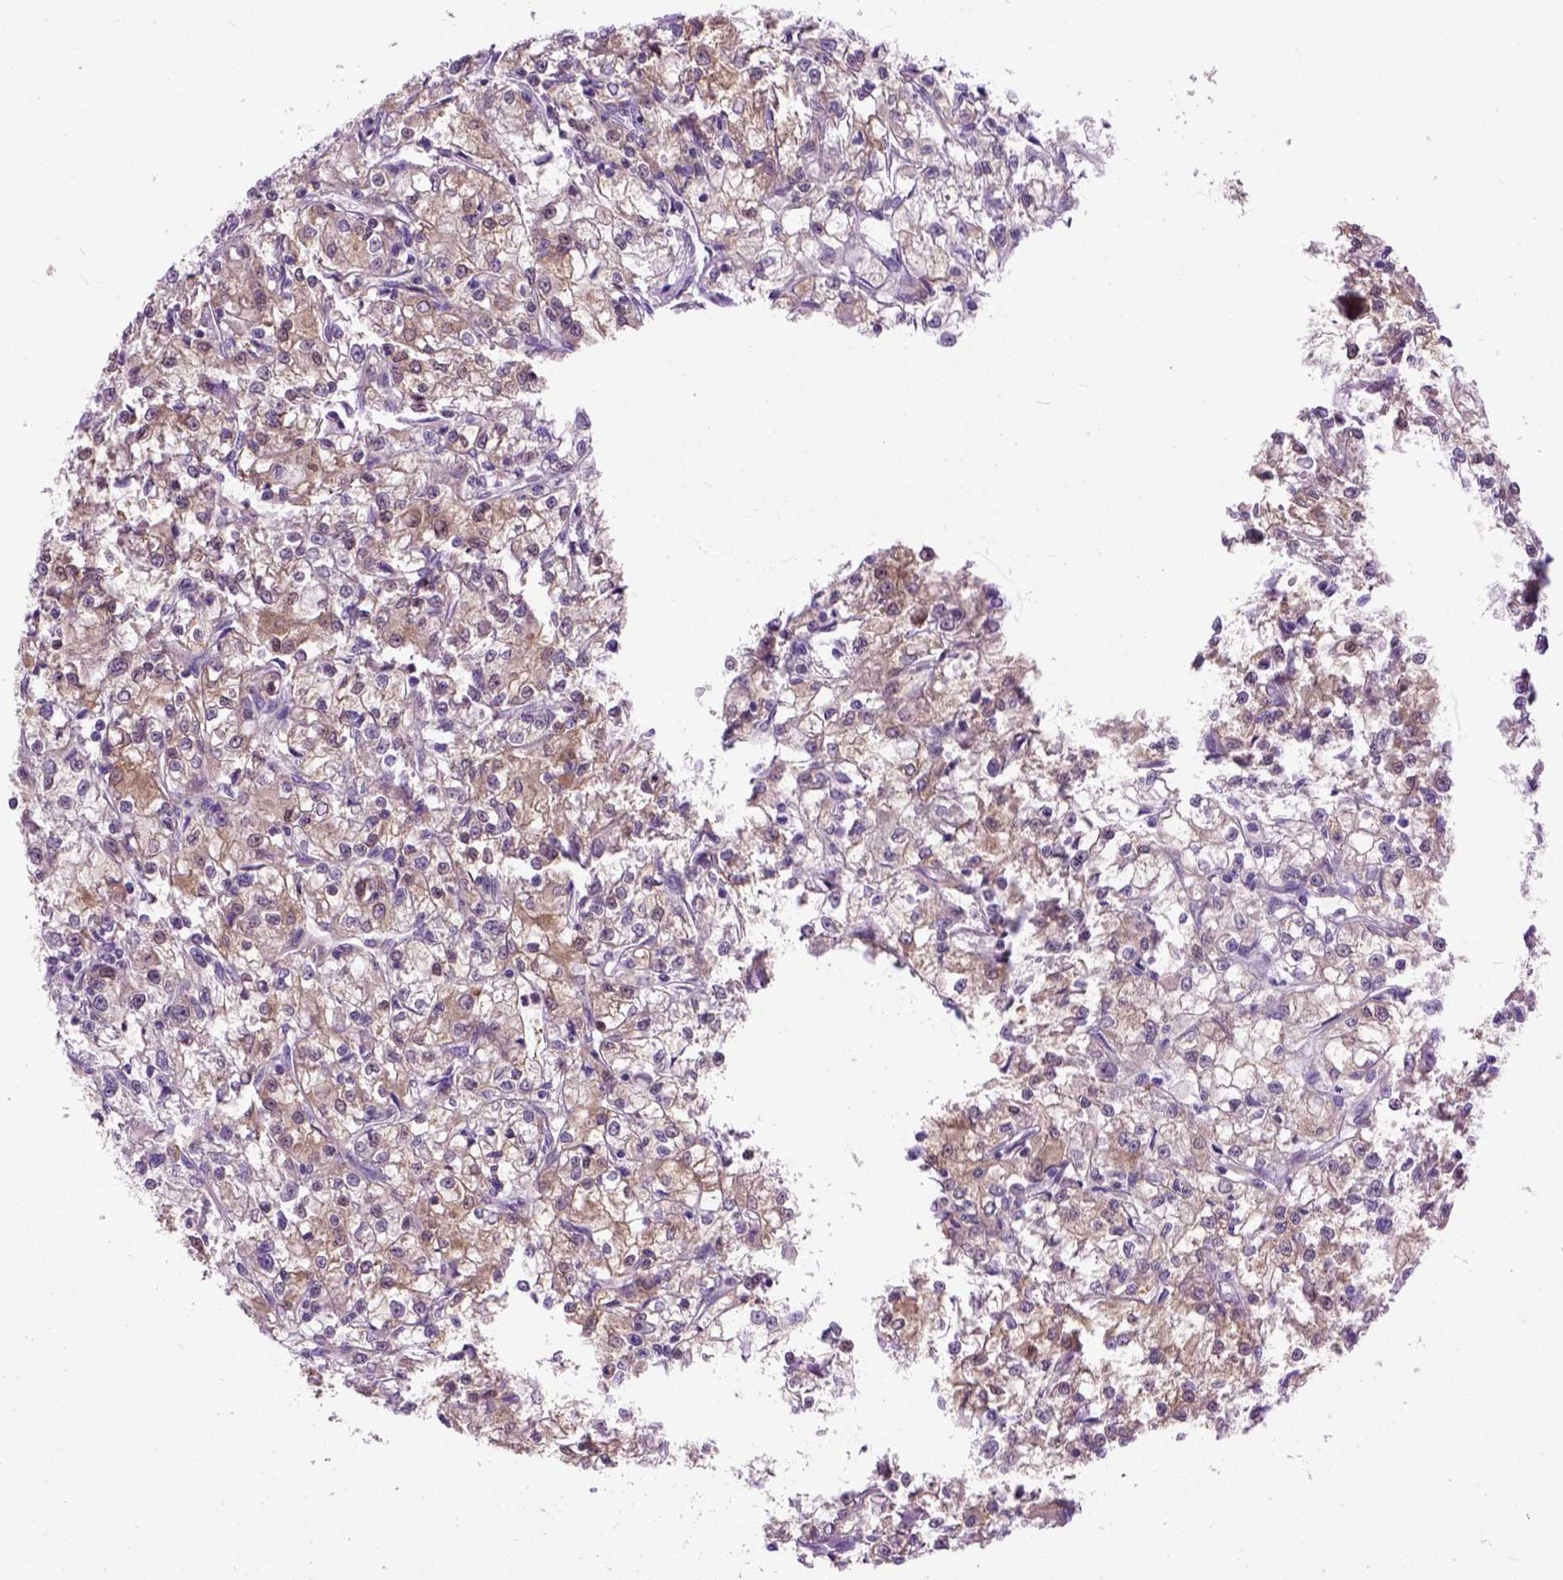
{"staining": {"intensity": "moderate", "quantity": ">75%", "location": "cytoplasmic/membranous"}, "tissue": "renal cancer", "cell_type": "Tumor cells", "image_type": "cancer", "snomed": [{"axis": "morphology", "description": "Adenocarcinoma, NOS"}, {"axis": "topography", "description": "Kidney"}], "caption": "IHC staining of renal cancer, which shows medium levels of moderate cytoplasmic/membranous positivity in approximately >75% of tumor cells indicating moderate cytoplasmic/membranous protein staining. The staining was performed using DAB (3,3'-diaminobenzidine) (brown) for protein detection and nuclei were counterstained in hematoxylin (blue).", "gene": "MAPT", "patient": {"sex": "female", "age": 59}}